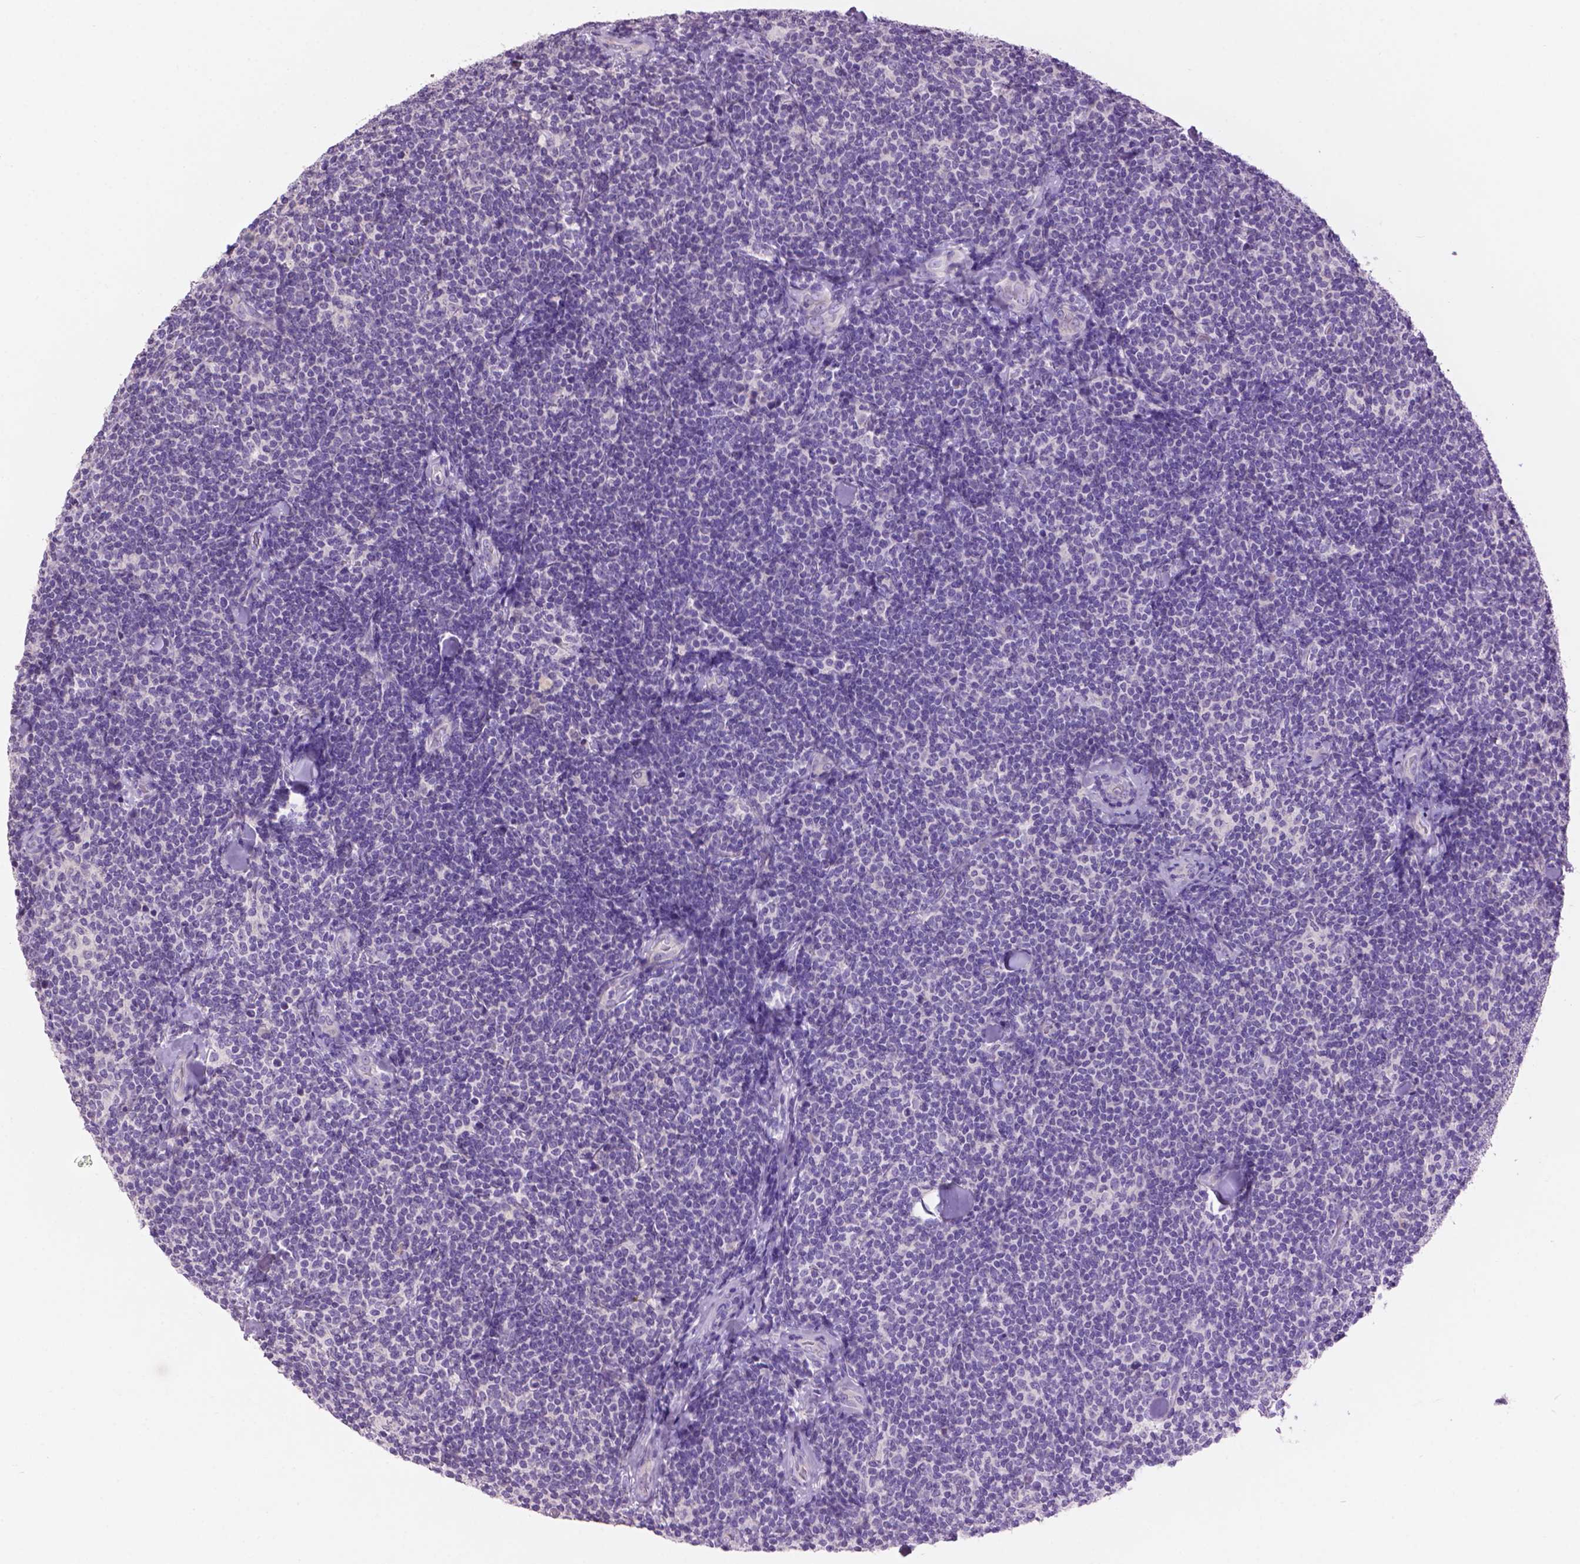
{"staining": {"intensity": "negative", "quantity": "none", "location": "none"}, "tissue": "lymphoma", "cell_type": "Tumor cells", "image_type": "cancer", "snomed": [{"axis": "morphology", "description": "Malignant lymphoma, non-Hodgkin's type, Low grade"}, {"axis": "topography", "description": "Lymph node"}], "caption": "High magnification brightfield microscopy of malignant lymphoma, non-Hodgkin's type (low-grade) stained with DAB (brown) and counterstained with hematoxylin (blue): tumor cells show no significant expression.", "gene": "CRYBA4", "patient": {"sex": "female", "age": 56}}